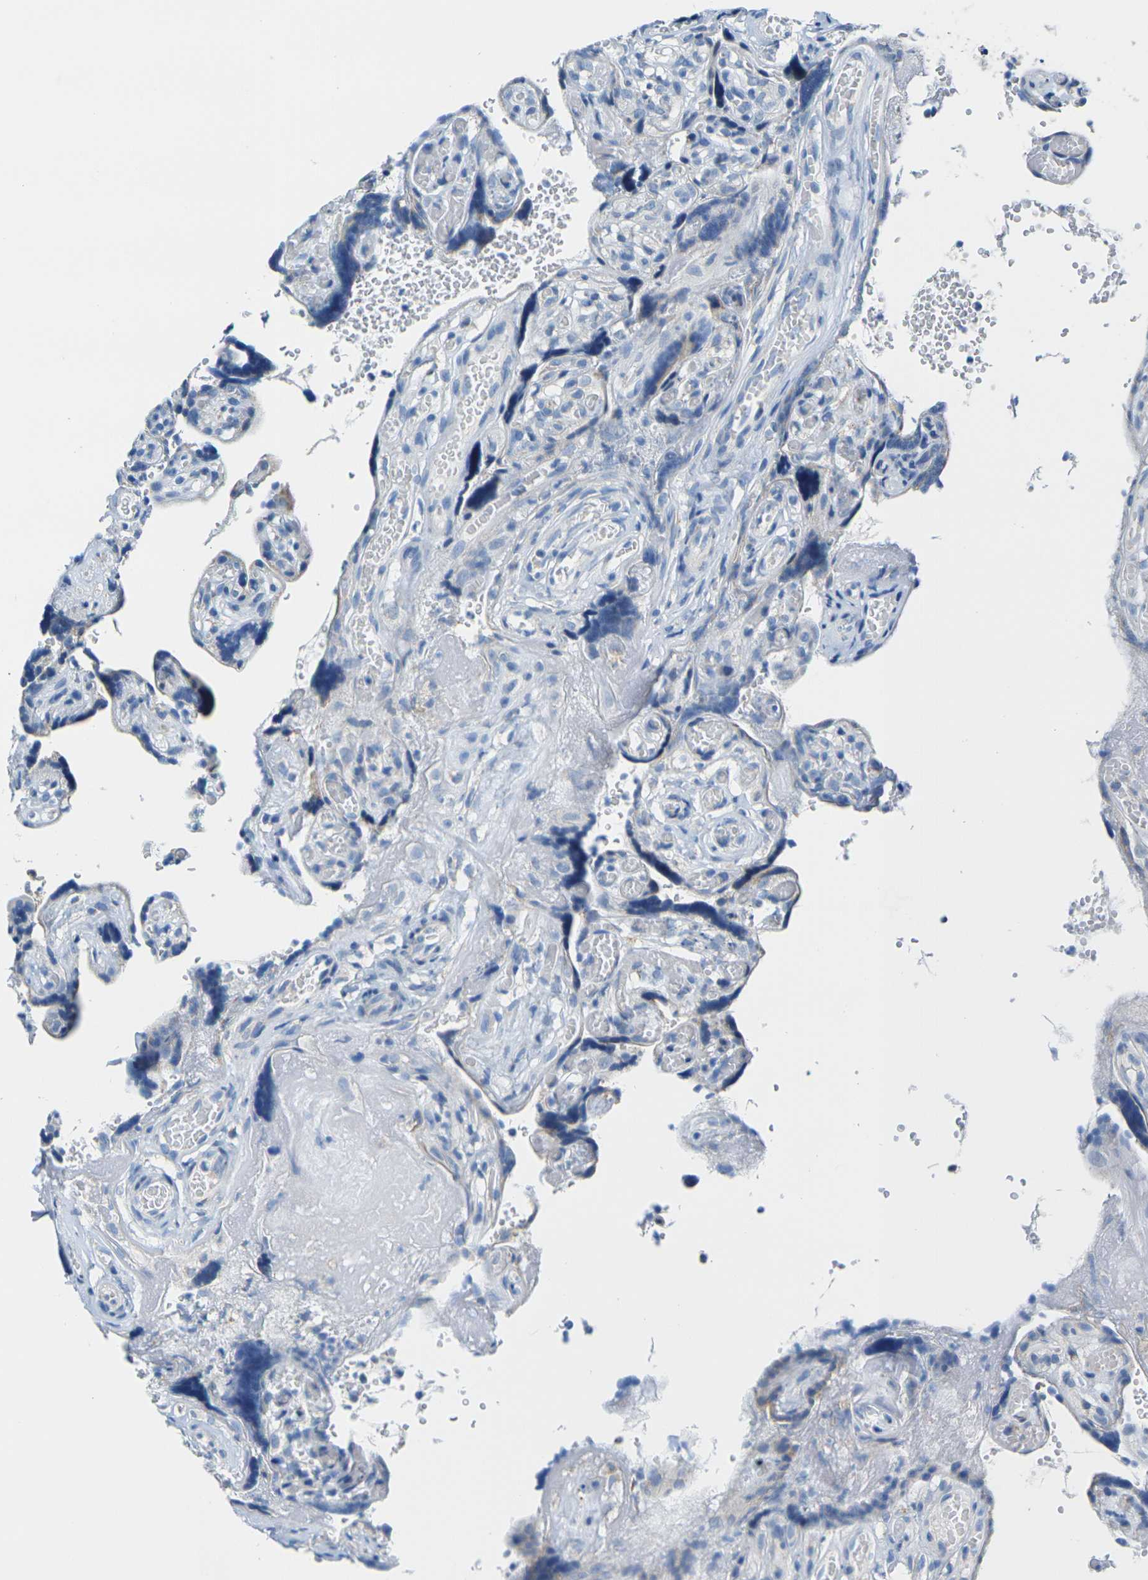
{"staining": {"intensity": "moderate", "quantity": "<25%", "location": "cytoplasmic/membranous"}, "tissue": "placenta", "cell_type": "Decidual cells", "image_type": "normal", "snomed": [{"axis": "morphology", "description": "Normal tissue, NOS"}, {"axis": "topography", "description": "Placenta"}], "caption": "Immunohistochemistry histopathology image of normal human placenta stained for a protein (brown), which reveals low levels of moderate cytoplasmic/membranous staining in approximately <25% of decidual cells.", "gene": "TMEM204", "patient": {"sex": "female", "age": 30}}